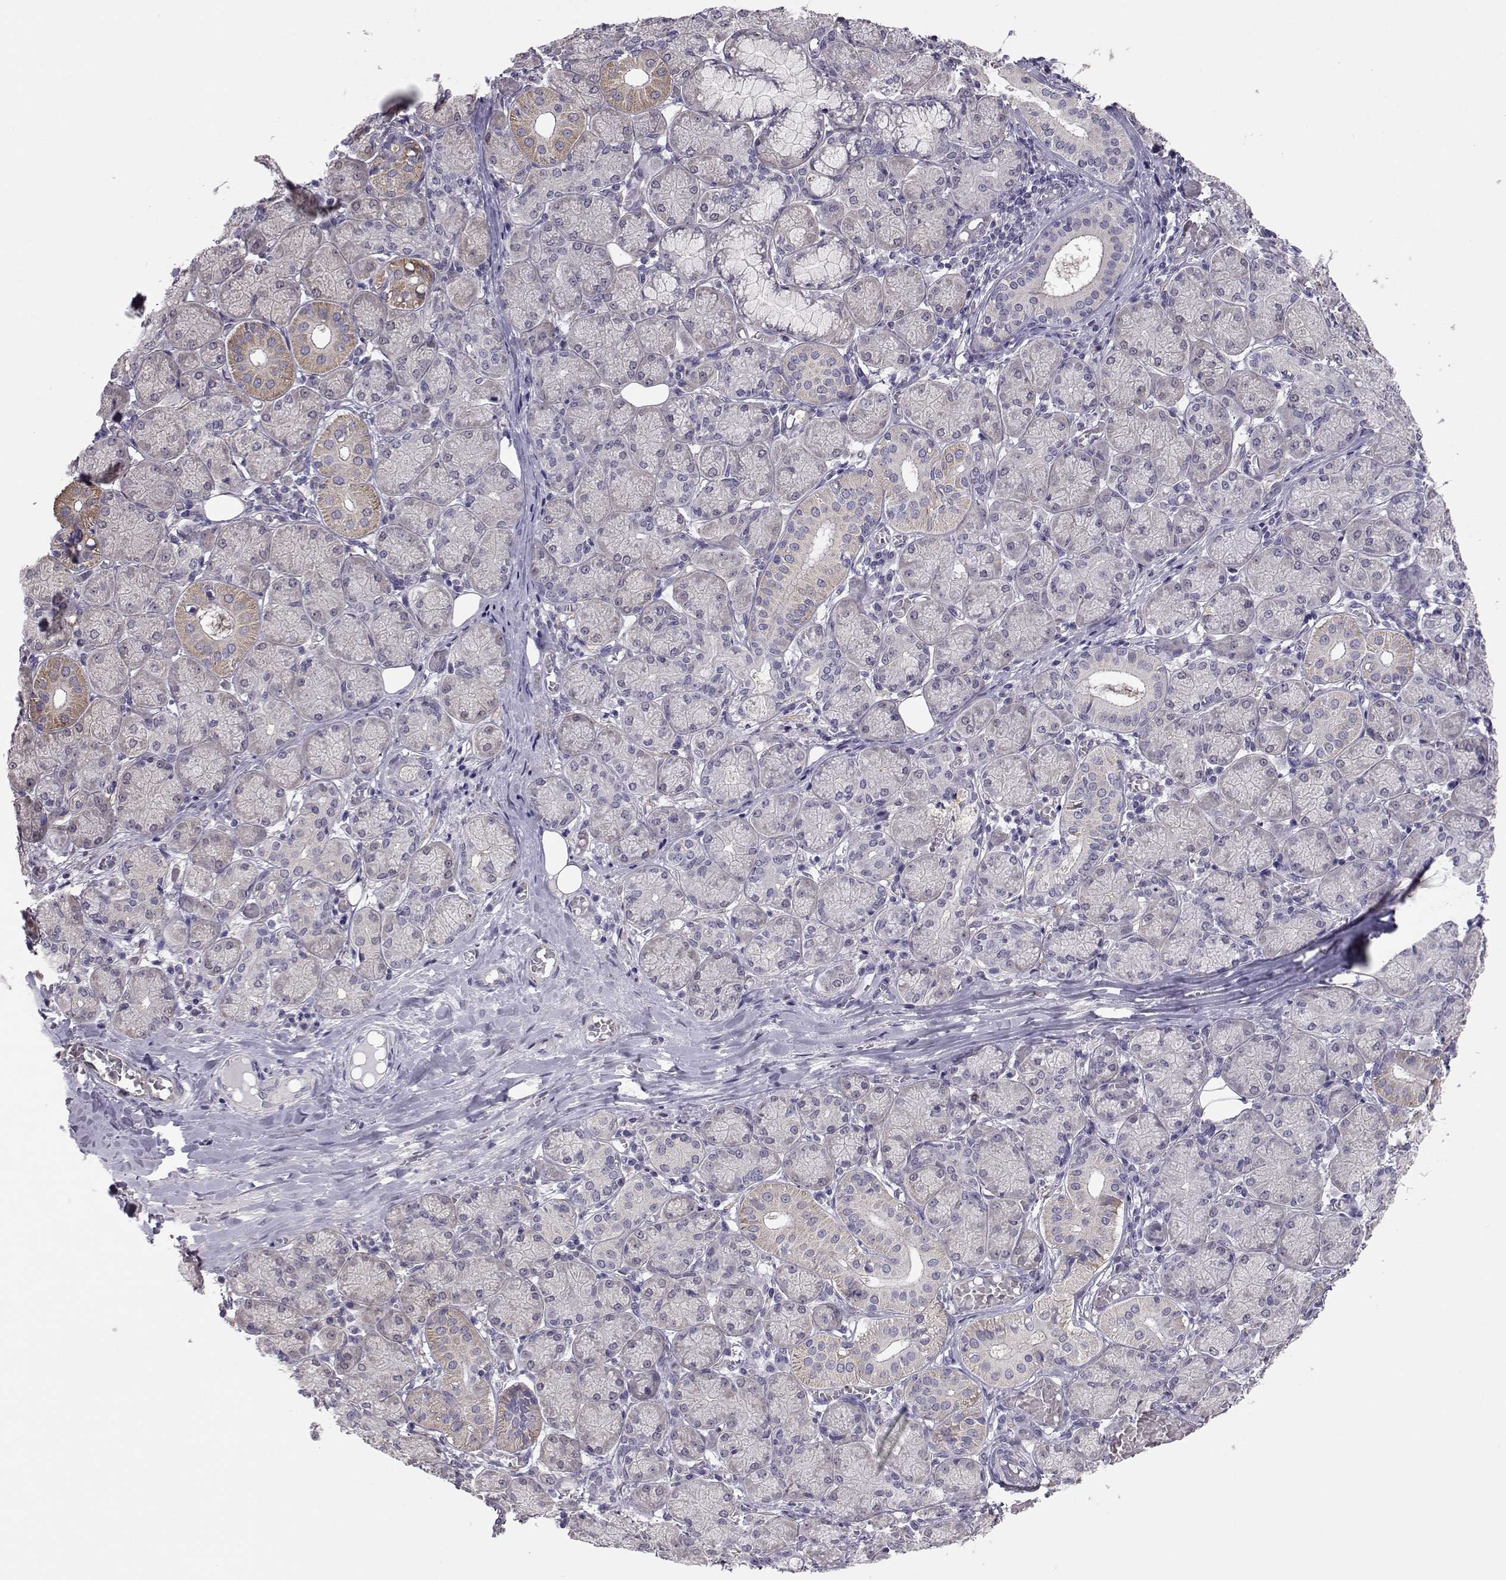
{"staining": {"intensity": "weak", "quantity": "<25%", "location": "cytoplasmic/membranous"}, "tissue": "salivary gland", "cell_type": "Glandular cells", "image_type": "normal", "snomed": [{"axis": "morphology", "description": "Normal tissue, NOS"}, {"axis": "topography", "description": "Salivary gland"}, {"axis": "topography", "description": "Peripheral nerve tissue"}], "caption": "Glandular cells are negative for brown protein staining in normal salivary gland. Brightfield microscopy of immunohistochemistry (IHC) stained with DAB (3,3'-diaminobenzidine) (brown) and hematoxylin (blue), captured at high magnification.", "gene": "NCAM2", "patient": {"sex": "female", "age": 24}}